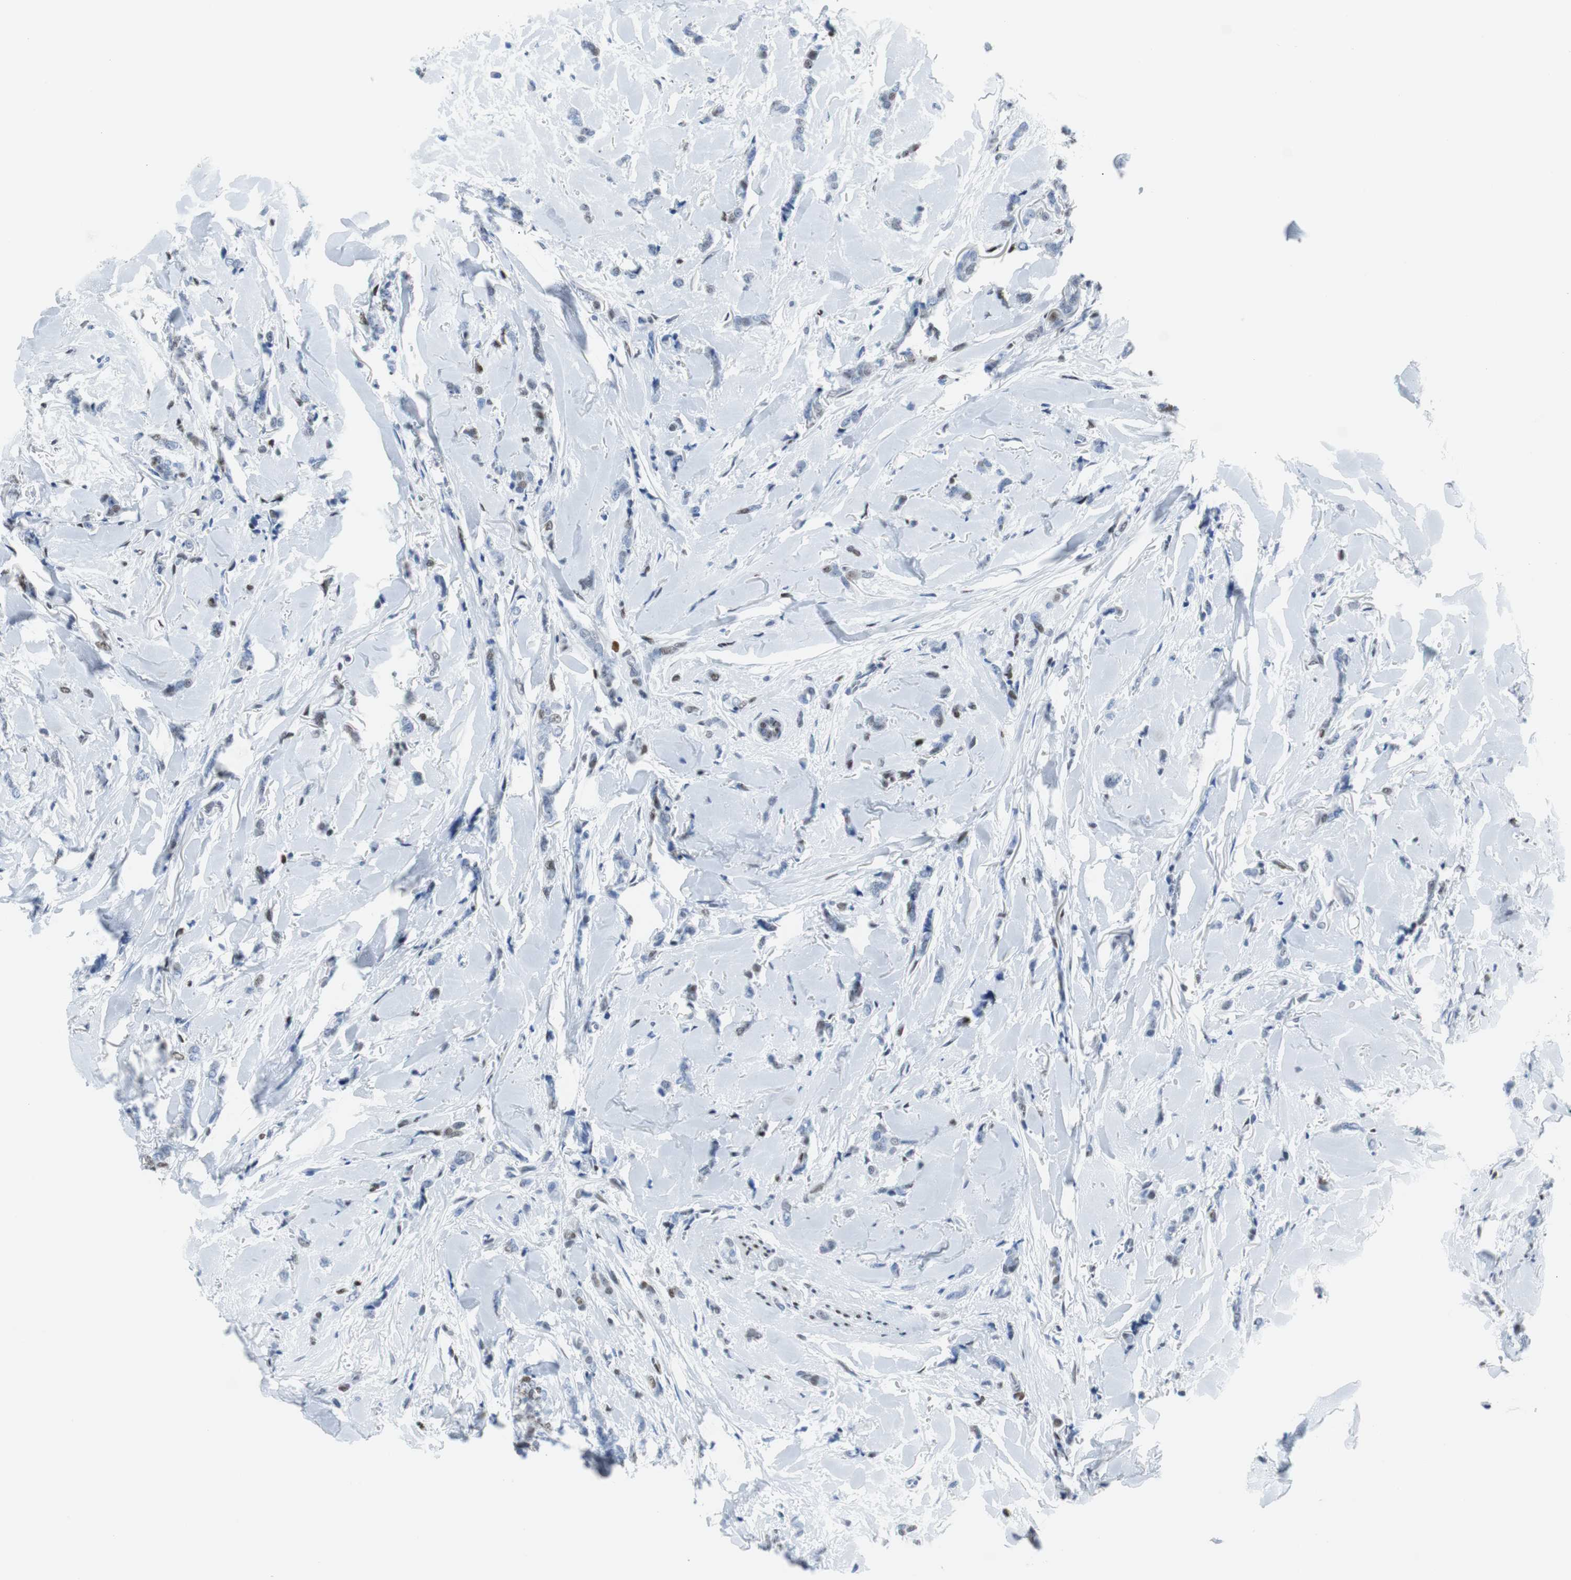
{"staining": {"intensity": "weak", "quantity": "25%-75%", "location": "nuclear"}, "tissue": "breast cancer", "cell_type": "Tumor cells", "image_type": "cancer", "snomed": [{"axis": "morphology", "description": "Lobular carcinoma"}, {"axis": "topography", "description": "Skin"}, {"axis": "topography", "description": "Breast"}], "caption": "Breast cancer (lobular carcinoma) stained for a protein reveals weak nuclear positivity in tumor cells. (Stains: DAB (3,3'-diaminobenzidine) in brown, nuclei in blue, Microscopy: brightfield microscopy at high magnification).", "gene": "JUN", "patient": {"sex": "female", "age": 46}}